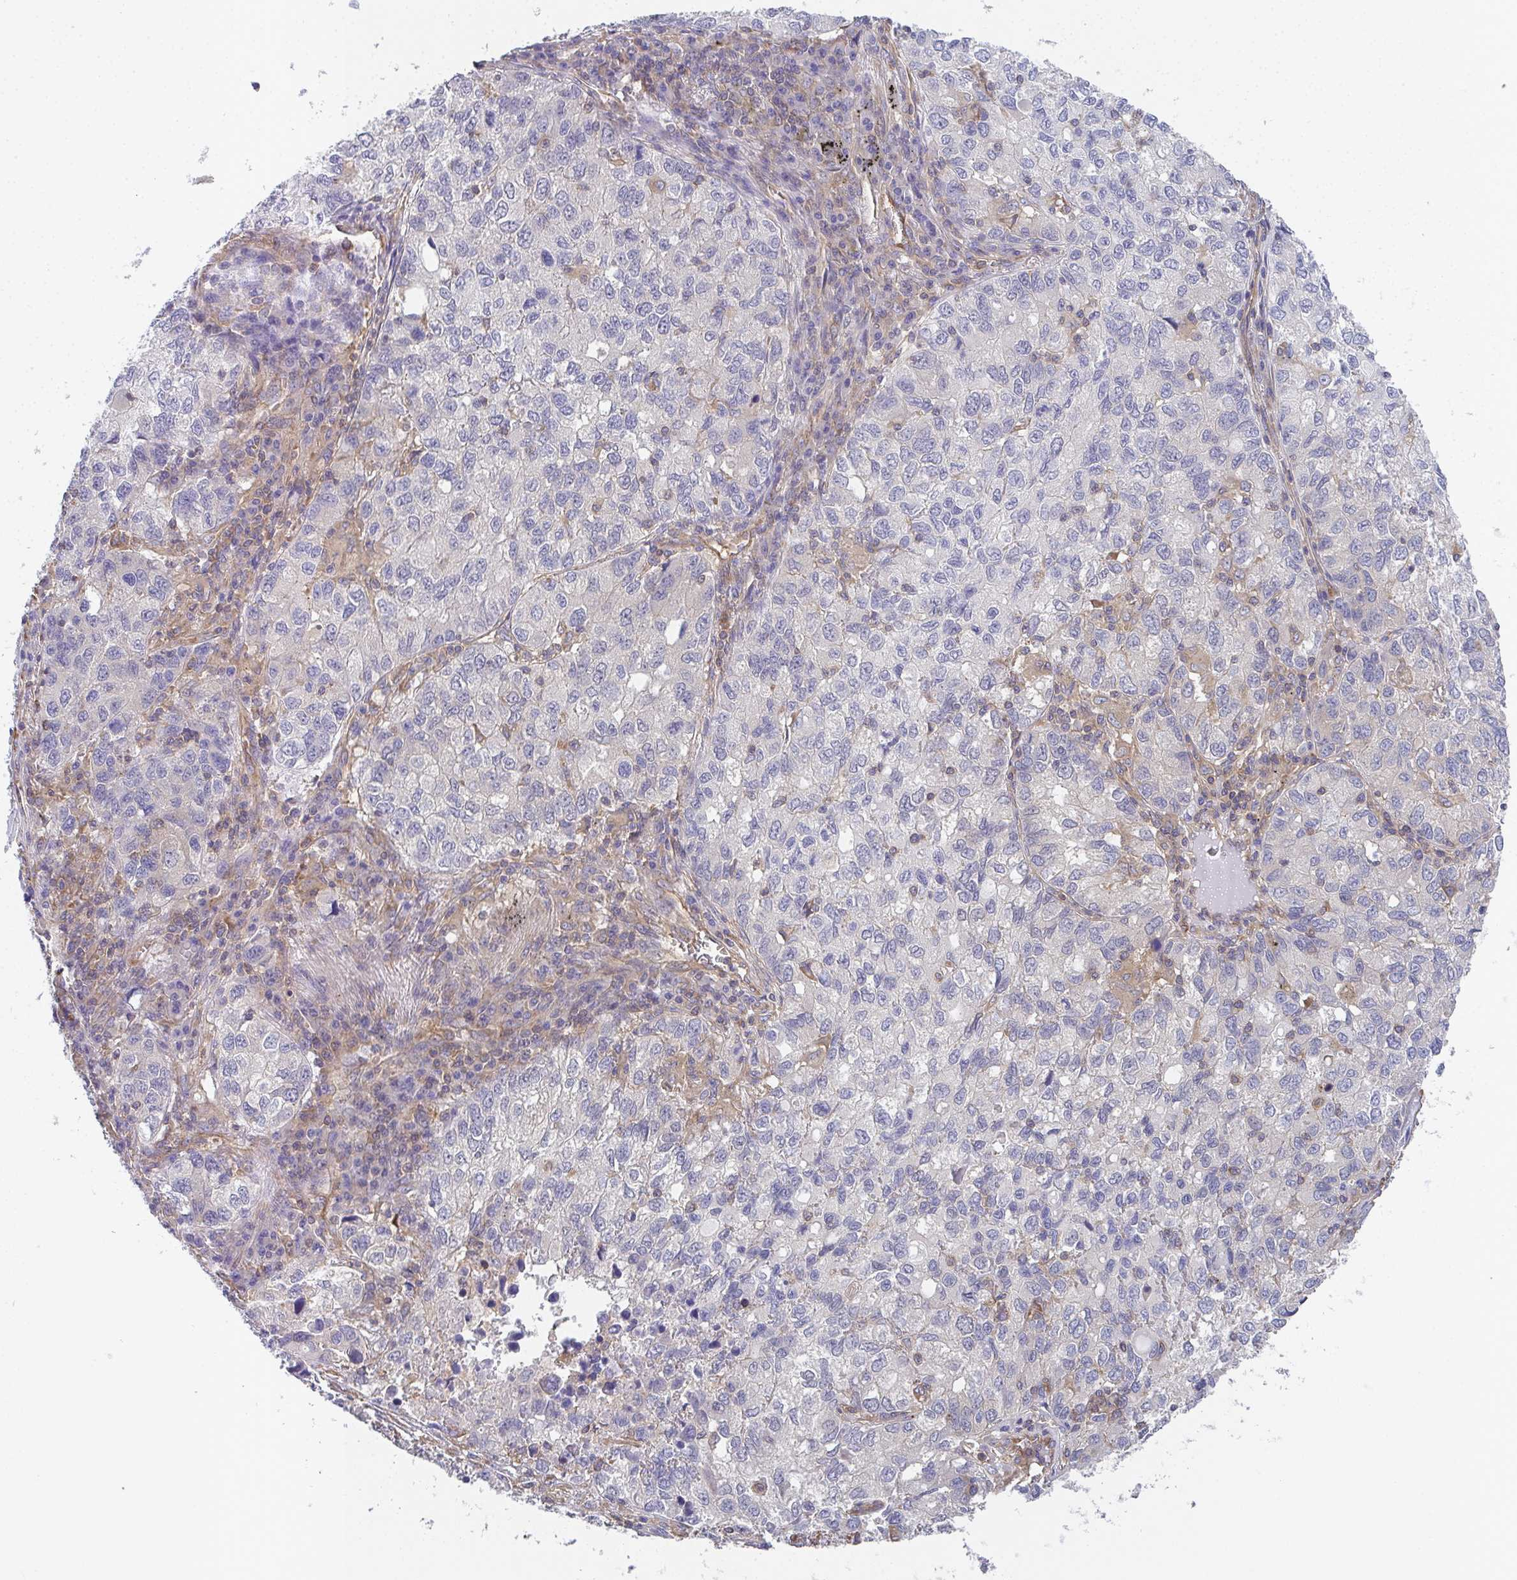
{"staining": {"intensity": "negative", "quantity": "none", "location": "none"}, "tissue": "lung cancer", "cell_type": "Tumor cells", "image_type": "cancer", "snomed": [{"axis": "morphology", "description": "Normal morphology"}, {"axis": "morphology", "description": "Adenocarcinoma, NOS"}, {"axis": "topography", "description": "Lymph node"}, {"axis": "topography", "description": "Lung"}], "caption": "A high-resolution photomicrograph shows immunohistochemistry staining of adenocarcinoma (lung), which exhibits no significant staining in tumor cells. (DAB immunohistochemistry (IHC), high magnification).", "gene": "TMEM229A", "patient": {"sex": "female", "age": 51}}